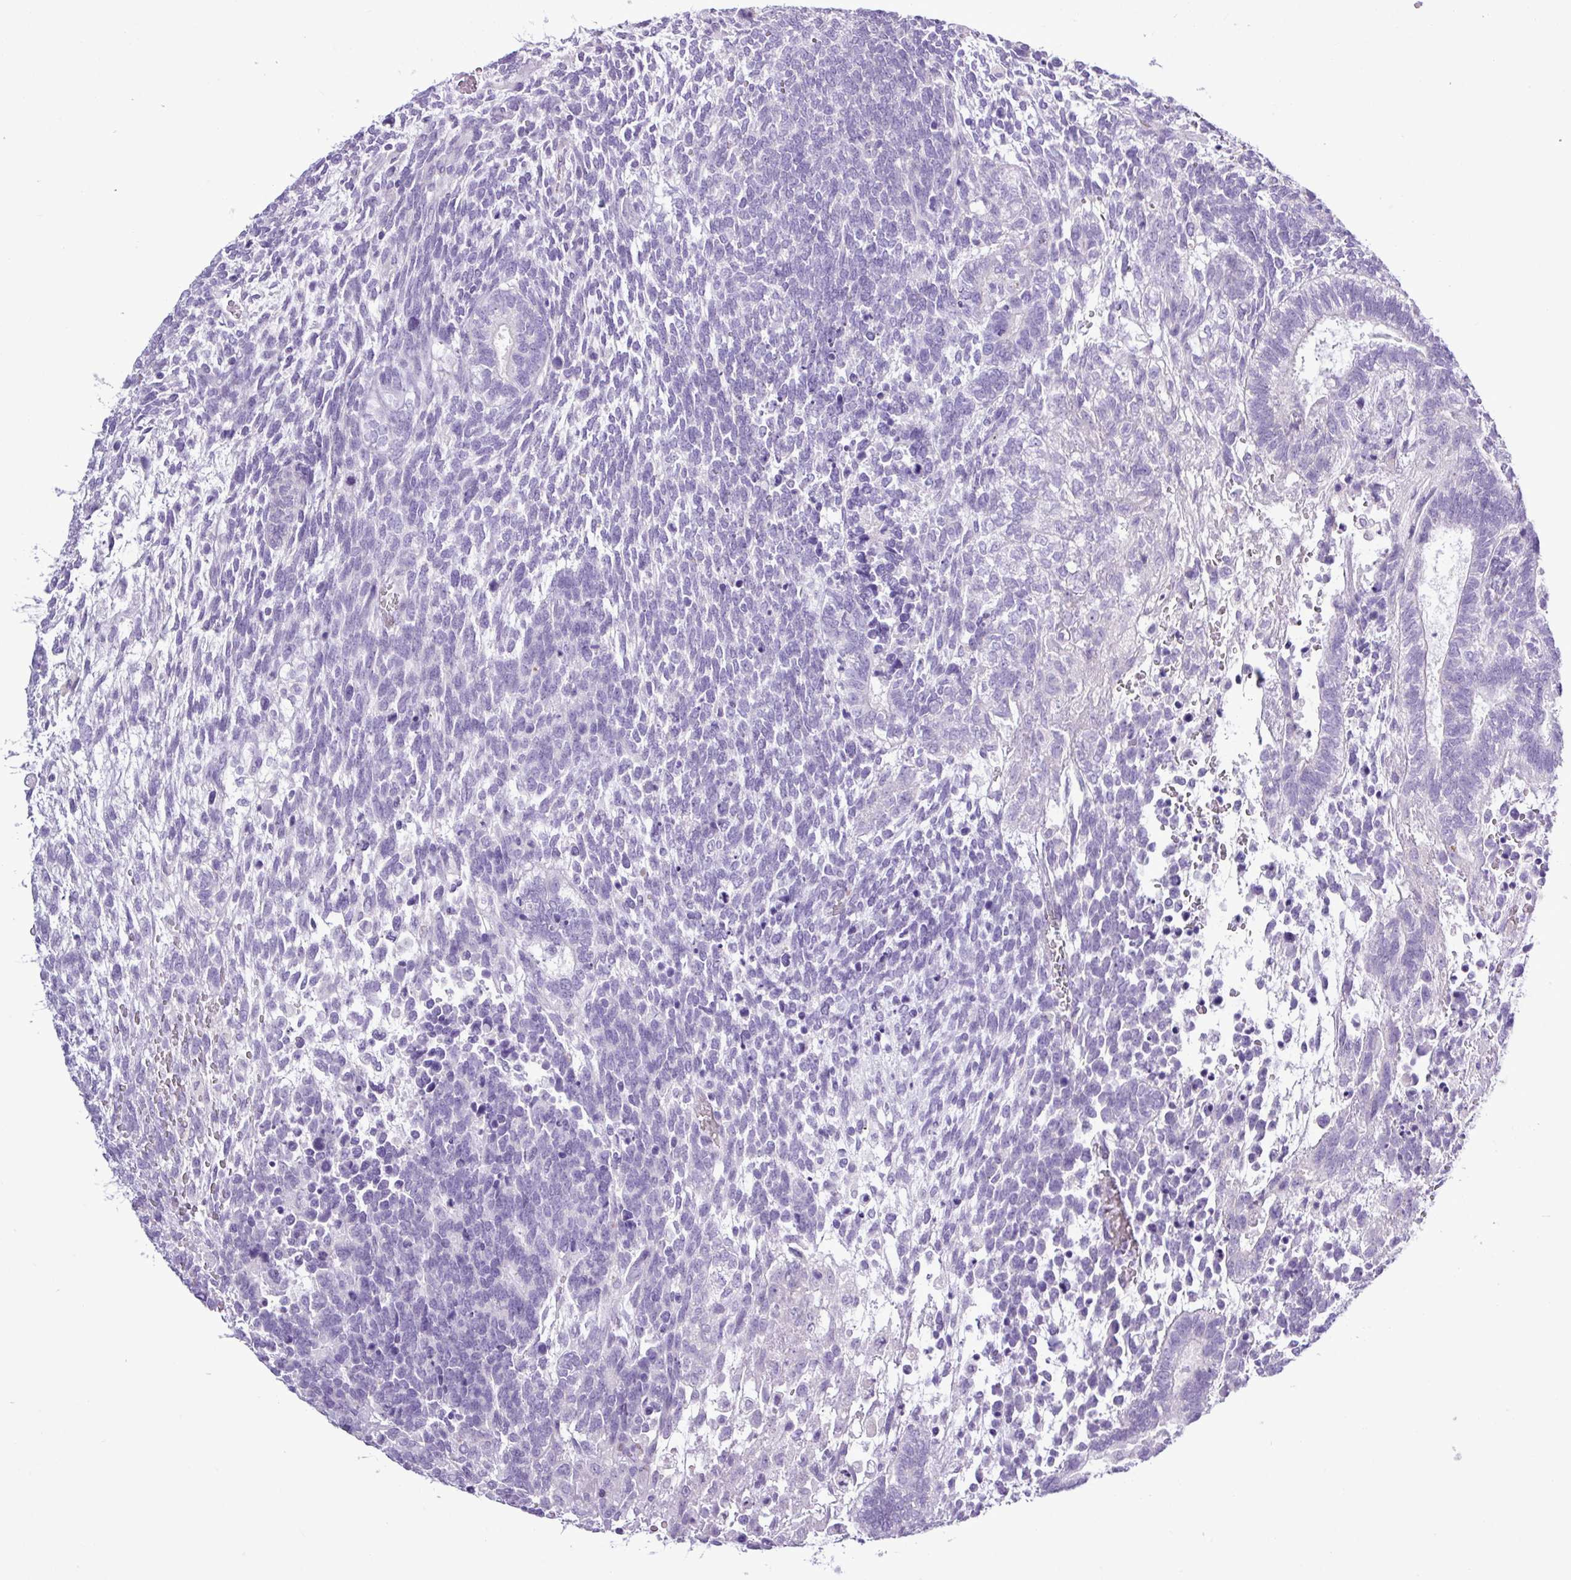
{"staining": {"intensity": "negative", "quantity": "none", "location": "none"}, "tissue": "testis cancer", "cell_type": "Tumor cells", "image_type": "cancer", "snomed": [{"axis": "morphology", "description": "Carcinoma, Embryonal, NOS"}, {"axis": "topography", "description": "Testis"}], "caption": "Photomicrograph shows no significant protein staining in tumor cells of testis cancer (embryonal carcinoma).", "gene": "ALDH3A1", "patient": {"sex": "male", "age": 23}}